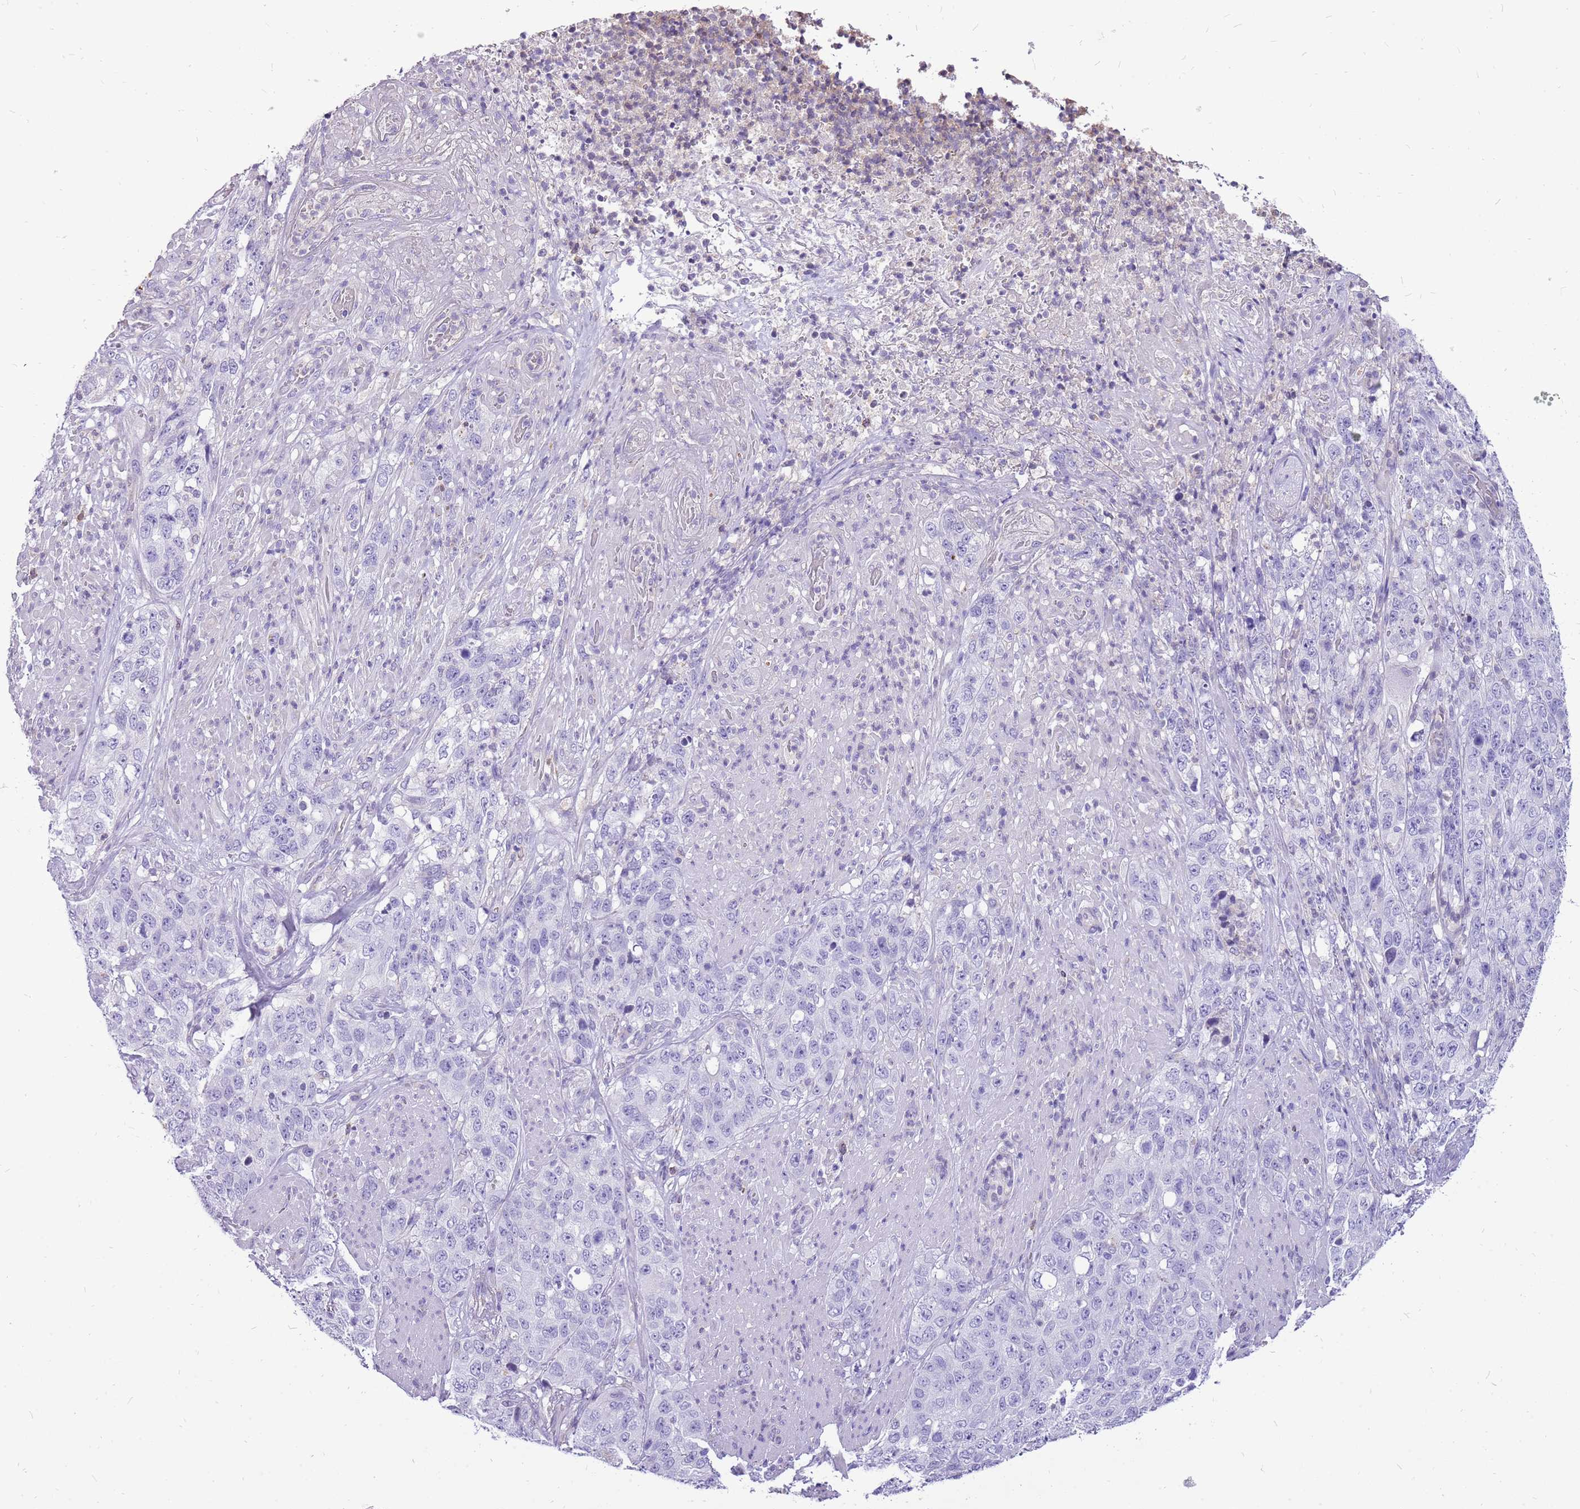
{"staining": {"intensity": "negative", "quantity": "none", "location": "none"}, "tissue": "stomach cancer", "cell_type": "Tumor cells", "image_type": "cancer", "snomed": [{"axis": "morphology", "description": "Adenocarcinoma, NOS"}, {"axis": "topography", "description": "Stomach"}], "caption": "Immunohistochemistry micrograph of stomach adenocarcinoma stained for a protein (brown), which displays no staining in tumor cells.", "gene": "PCNX1", "patient": {"sex": "male", "age": 48}}